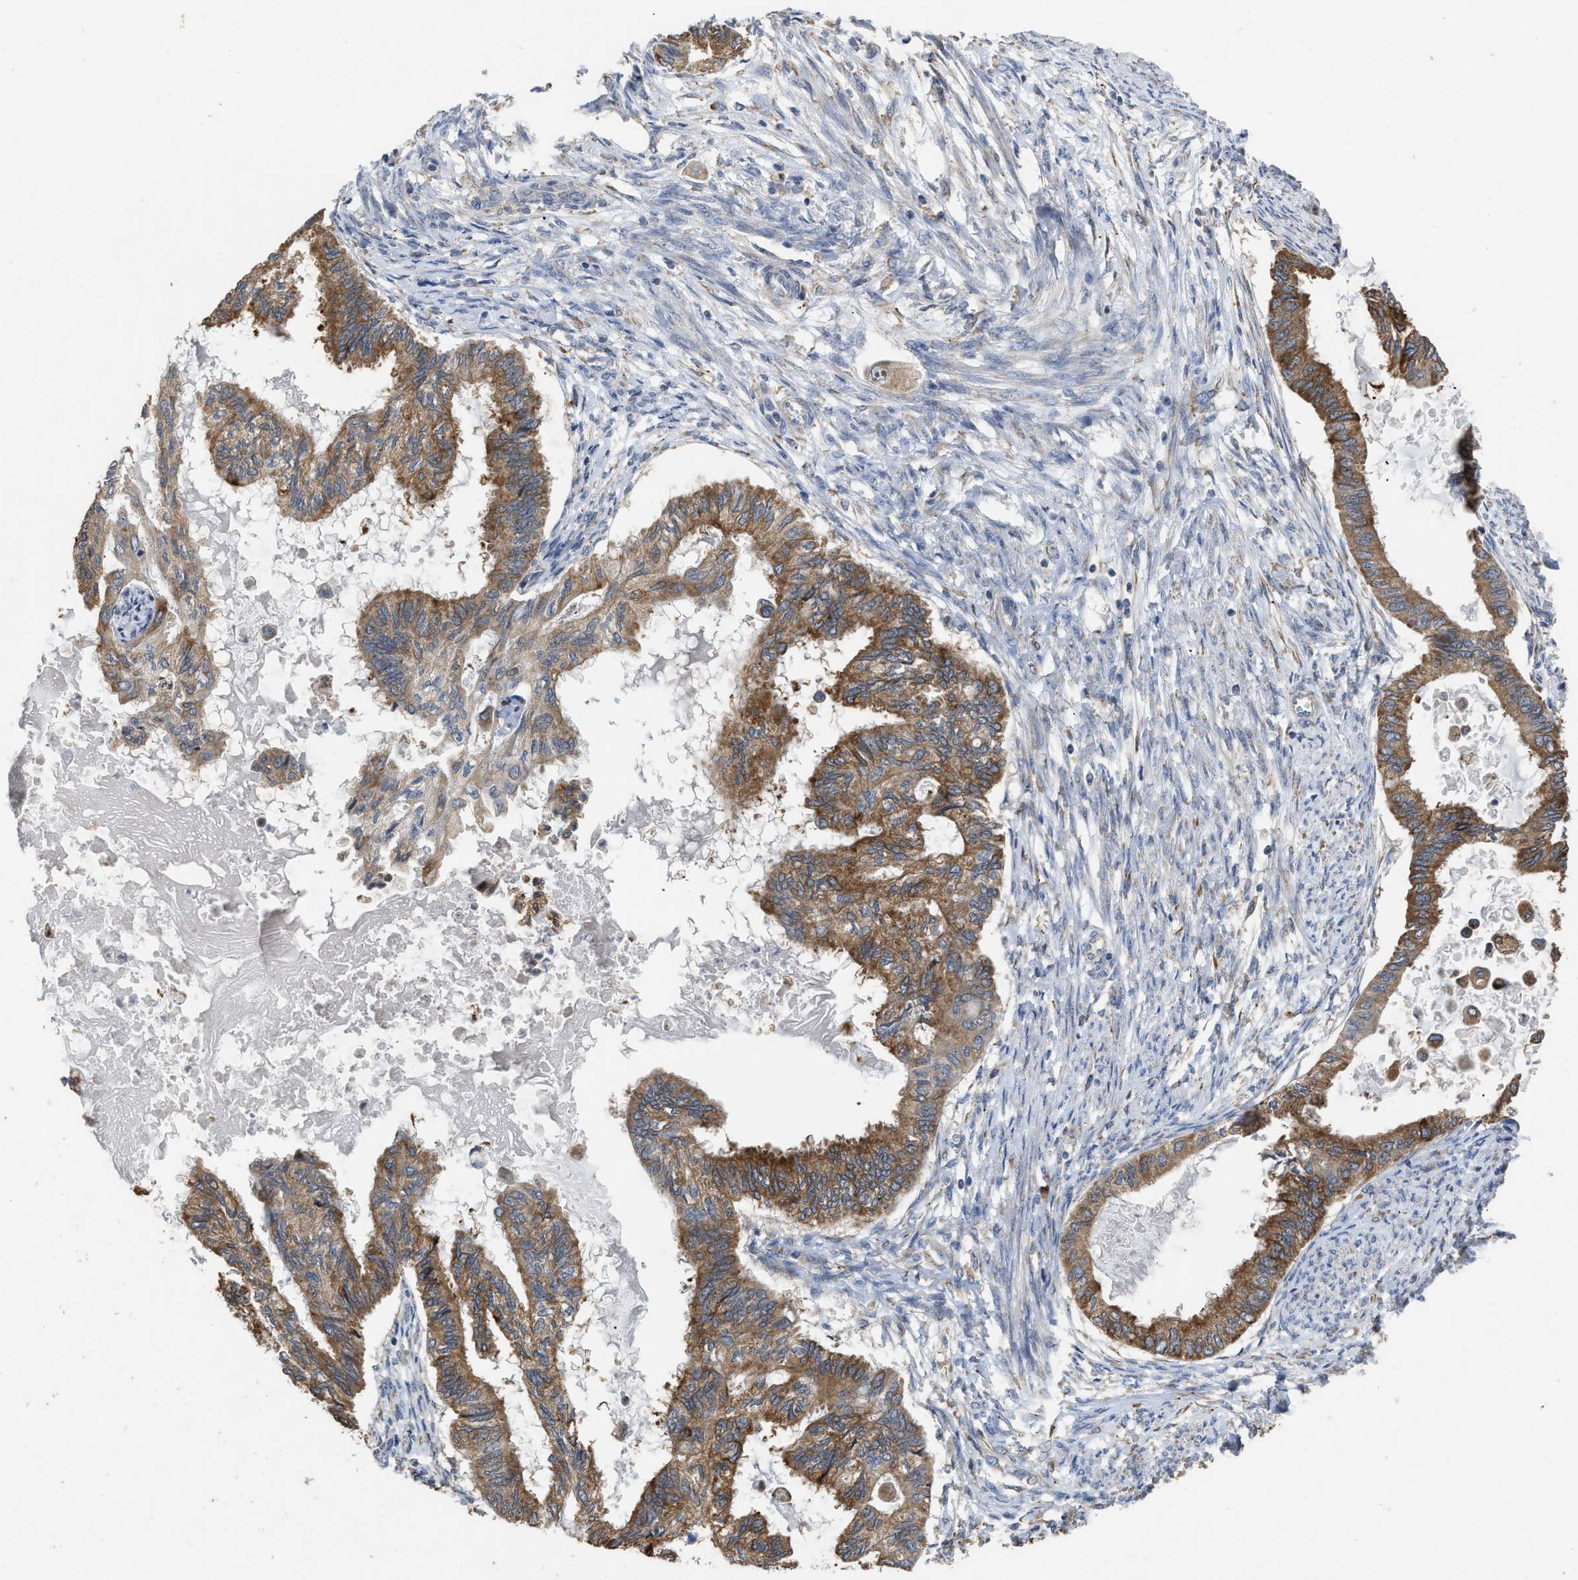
{"staining": {"intensity": "moderate", "quantity": ">75%", "location": "cytoplasmic/membranous"}, "tissue": "cervical cancer", "cell_type": "Tumor cells", "image_type": "cancer", "snomed": [{"axis": "morphology", "description": "Normal tissue, NOS"}, {"axis": "morphology", "description": "Adenocarcinoma, NOS"}, {"axis": "topography", "description": "Cervix"}, {"axis": "topography", "description": "Endometrium"}], "caption": "Immunohistochemical staining of human cervical cancer exhibits moderate cytoplasmic/membranous protein staining in approximately >75% of tumor cells.", "gene": "AK2", "patient": {"sex": "female", "age": 86}}